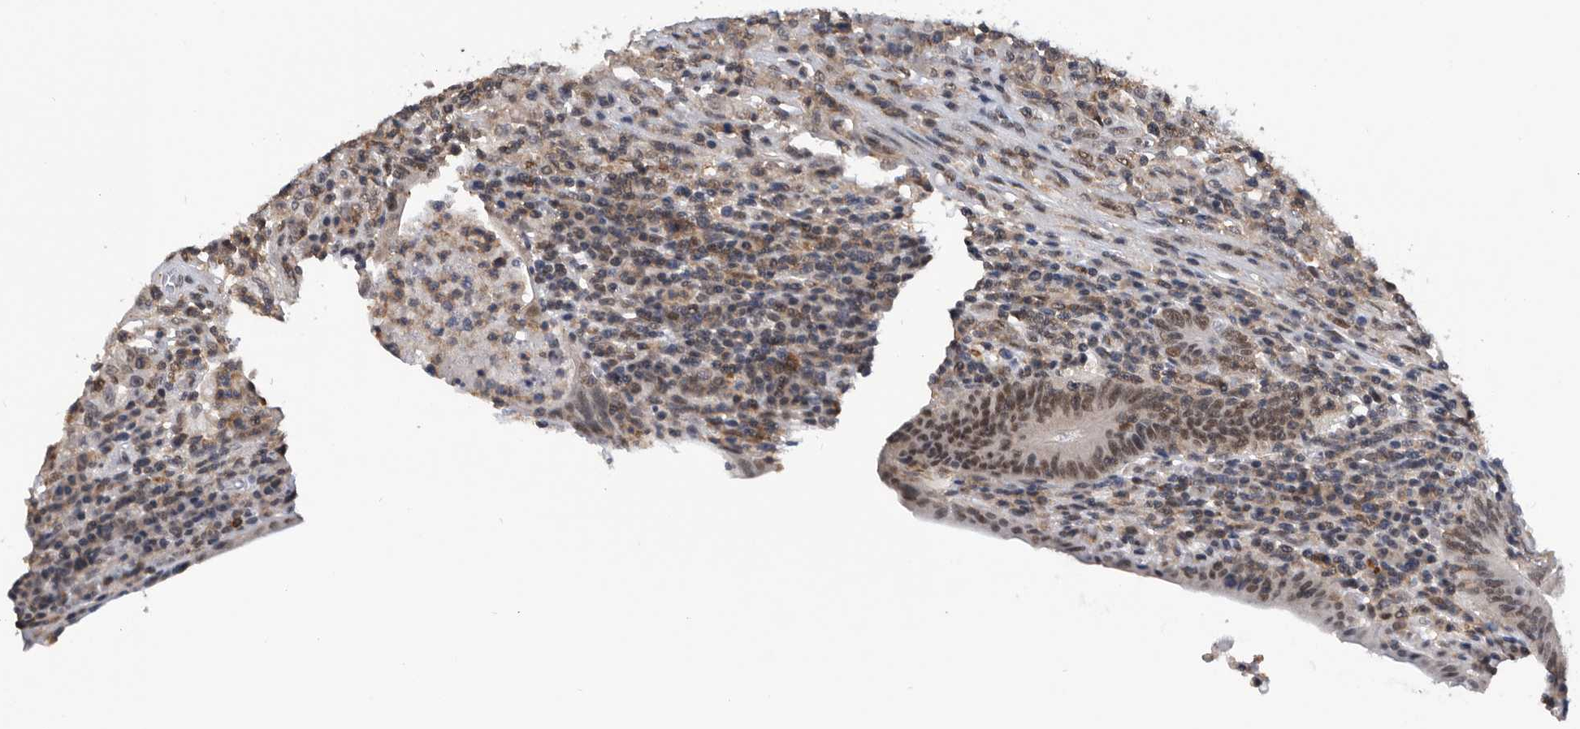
{"staining": {"intensity": "strong", "quantity": ">75%", "location": "nuclear"}, "tissue": "colorectal cancer", "cell_type": "Tumor cells", "image_type": "cancer", "snomed": [{"axis": "morphology", "description": "Normal tissue, NOS"}, {"axis": "morphology", "description": "Adenocarcinoma, NOS"}, {"axis": "topography", "description": "Colon"}], "caption": "The immunohistochemical stain shows strong nuclear positivity in tumor cells of colorectal adenocarcinoma tissue. The staining was performed using DAB, with brown indicating positive protein expression. Nuclei are stained blue with hematoxylin.", "gene": "ZNF260", "patient": {"sex": "female", "age": 75}}